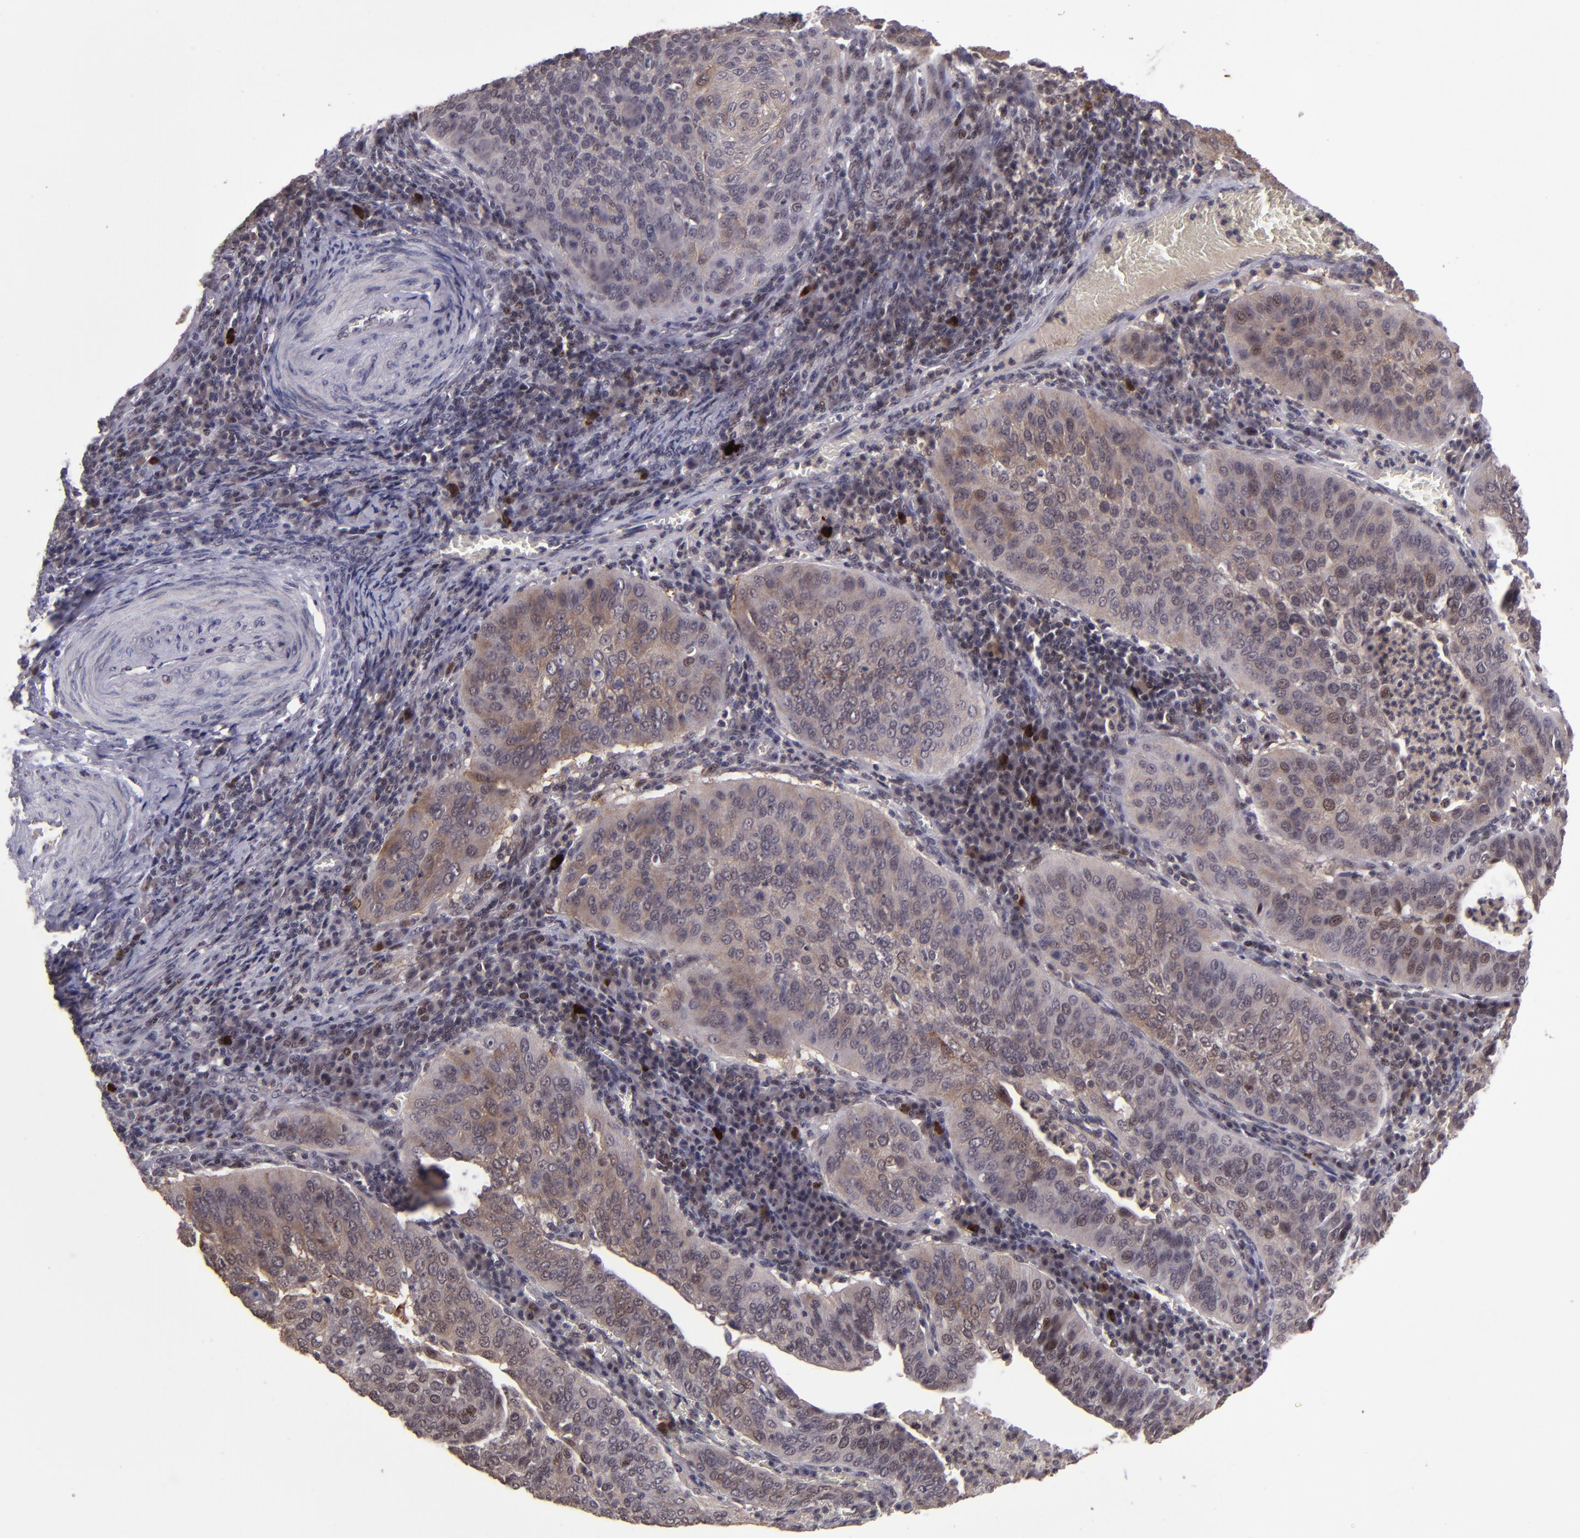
{"staining": {"intensity": "weak", "quantity": ">75%", "location": "cytoplasmic/membranous"}, "tissue": "cervical cancer", "cell_type": "Tumor cells", "image_type": "cancer", "snomed": [{"axis": "morphology", "description": "Squamous cell carcinoma, NOS"}, {"axis": "topography", "description": "Cervix"}], "caption": "The micrograph shows a brown stain indicating the presence of a protein in the cytoplasmic/membranous of tumor cells in cervical cancer. (DAB (3,3'-diaminobenzidine) = brown stain, brightfield microscopy at high magnification).", "gene": "PCNX4", "patient": {"sex": "female", "age": 39}}